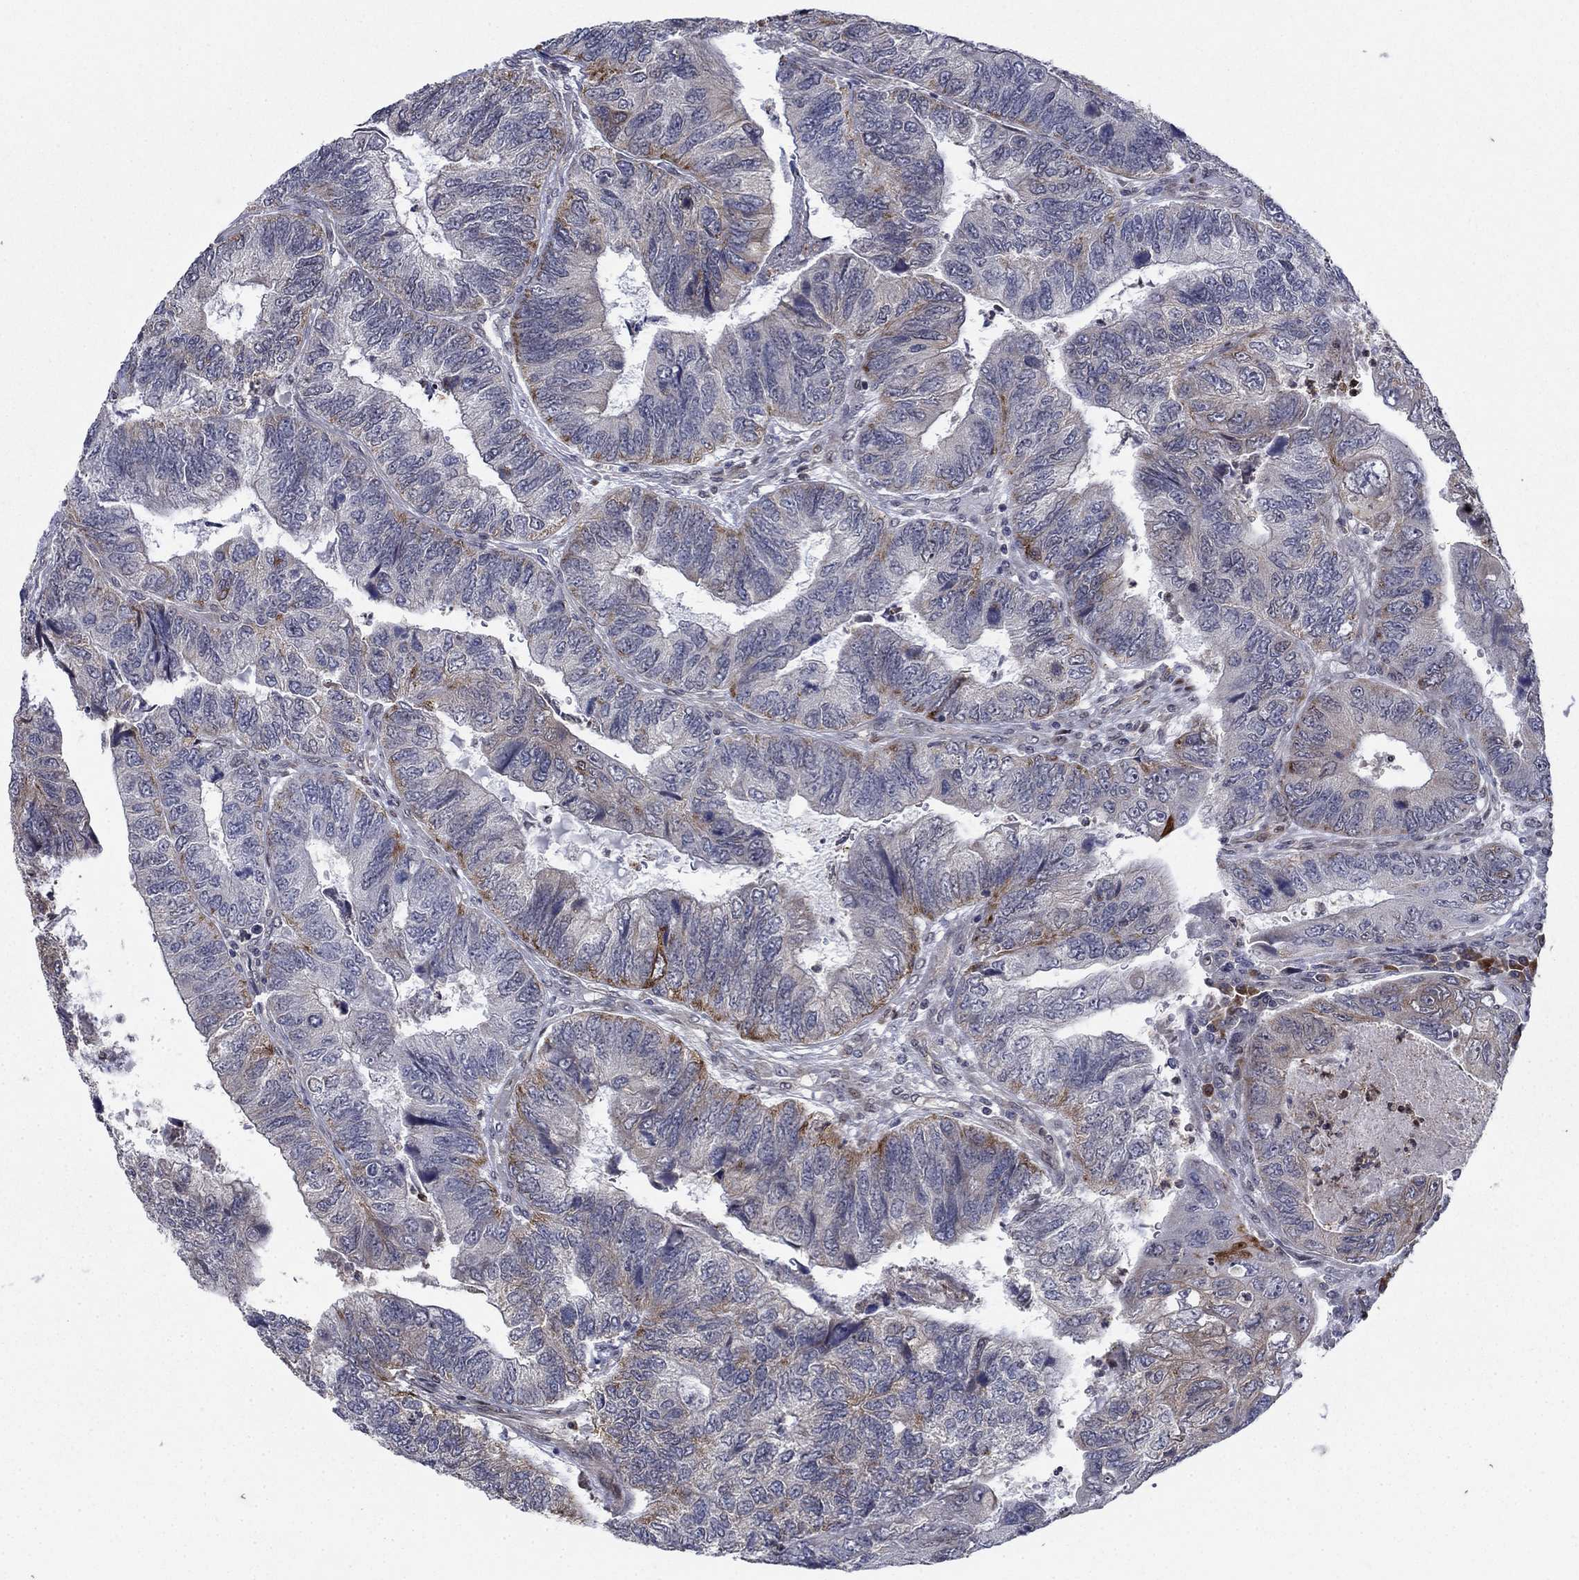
{"staining": {"intensity": "moderate", "quantity": "<25%", "location": "cytoplasmic/membranous"}, "tissue": "colorectal cancer", "cell_type": "Tumor cells", "image_type": "cancer", "snomed": [{"axis": "morphology", "description": "Adenocarcinoma, NOS"}, {"axis": "topography", "description": "Colon"}], "caption": "Immunohistochemistry of human colorectal cancer (adenocarcinoma) shows low levels of moderate cytoplasmic/membranous expression in about <25% of tumor cells.", "gene": "DHRS7", "patient": {"sex": "female", "age": 67}}